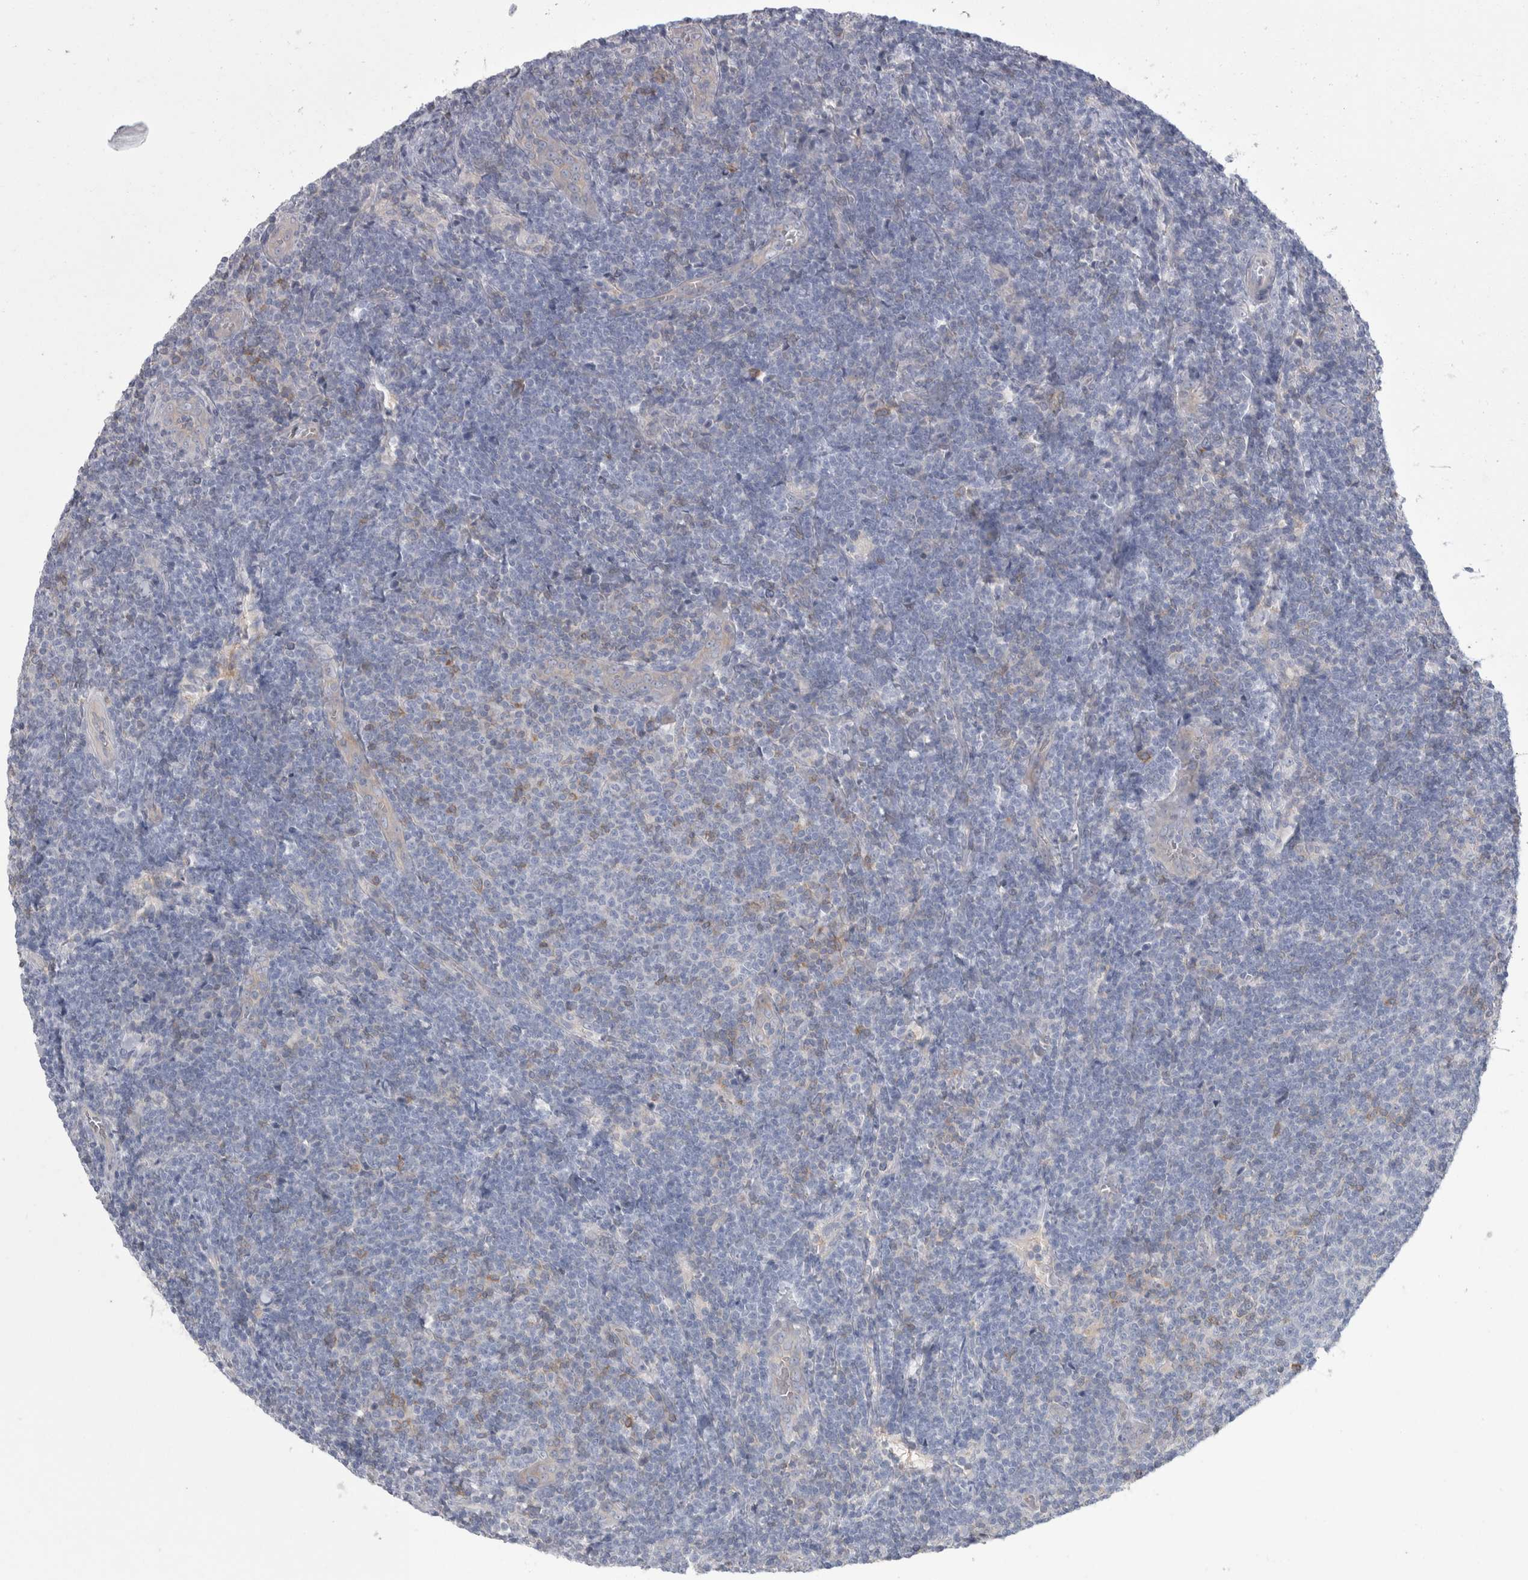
{"staining": {"intensity": "negative", "quantity": "none", "location": "none"}, "tissue": "lymphoma", "cell_type": "Tumor cells", "image_type": "cancer", "snomed": [{"axis": "morphology", "description": "Malignant lymphoma, non-Hodgkin's type, Low grade"}, {"axis": "topography", "description": "Lymph node"}], "caption": "An image of human lymphoma is negative for staining in tumor cells. (Immunohistochemistry (ihc), brightfield microscopy, high magnification).", "gene": "GPHN", "patient": {"sex": "male", "age": 66}}